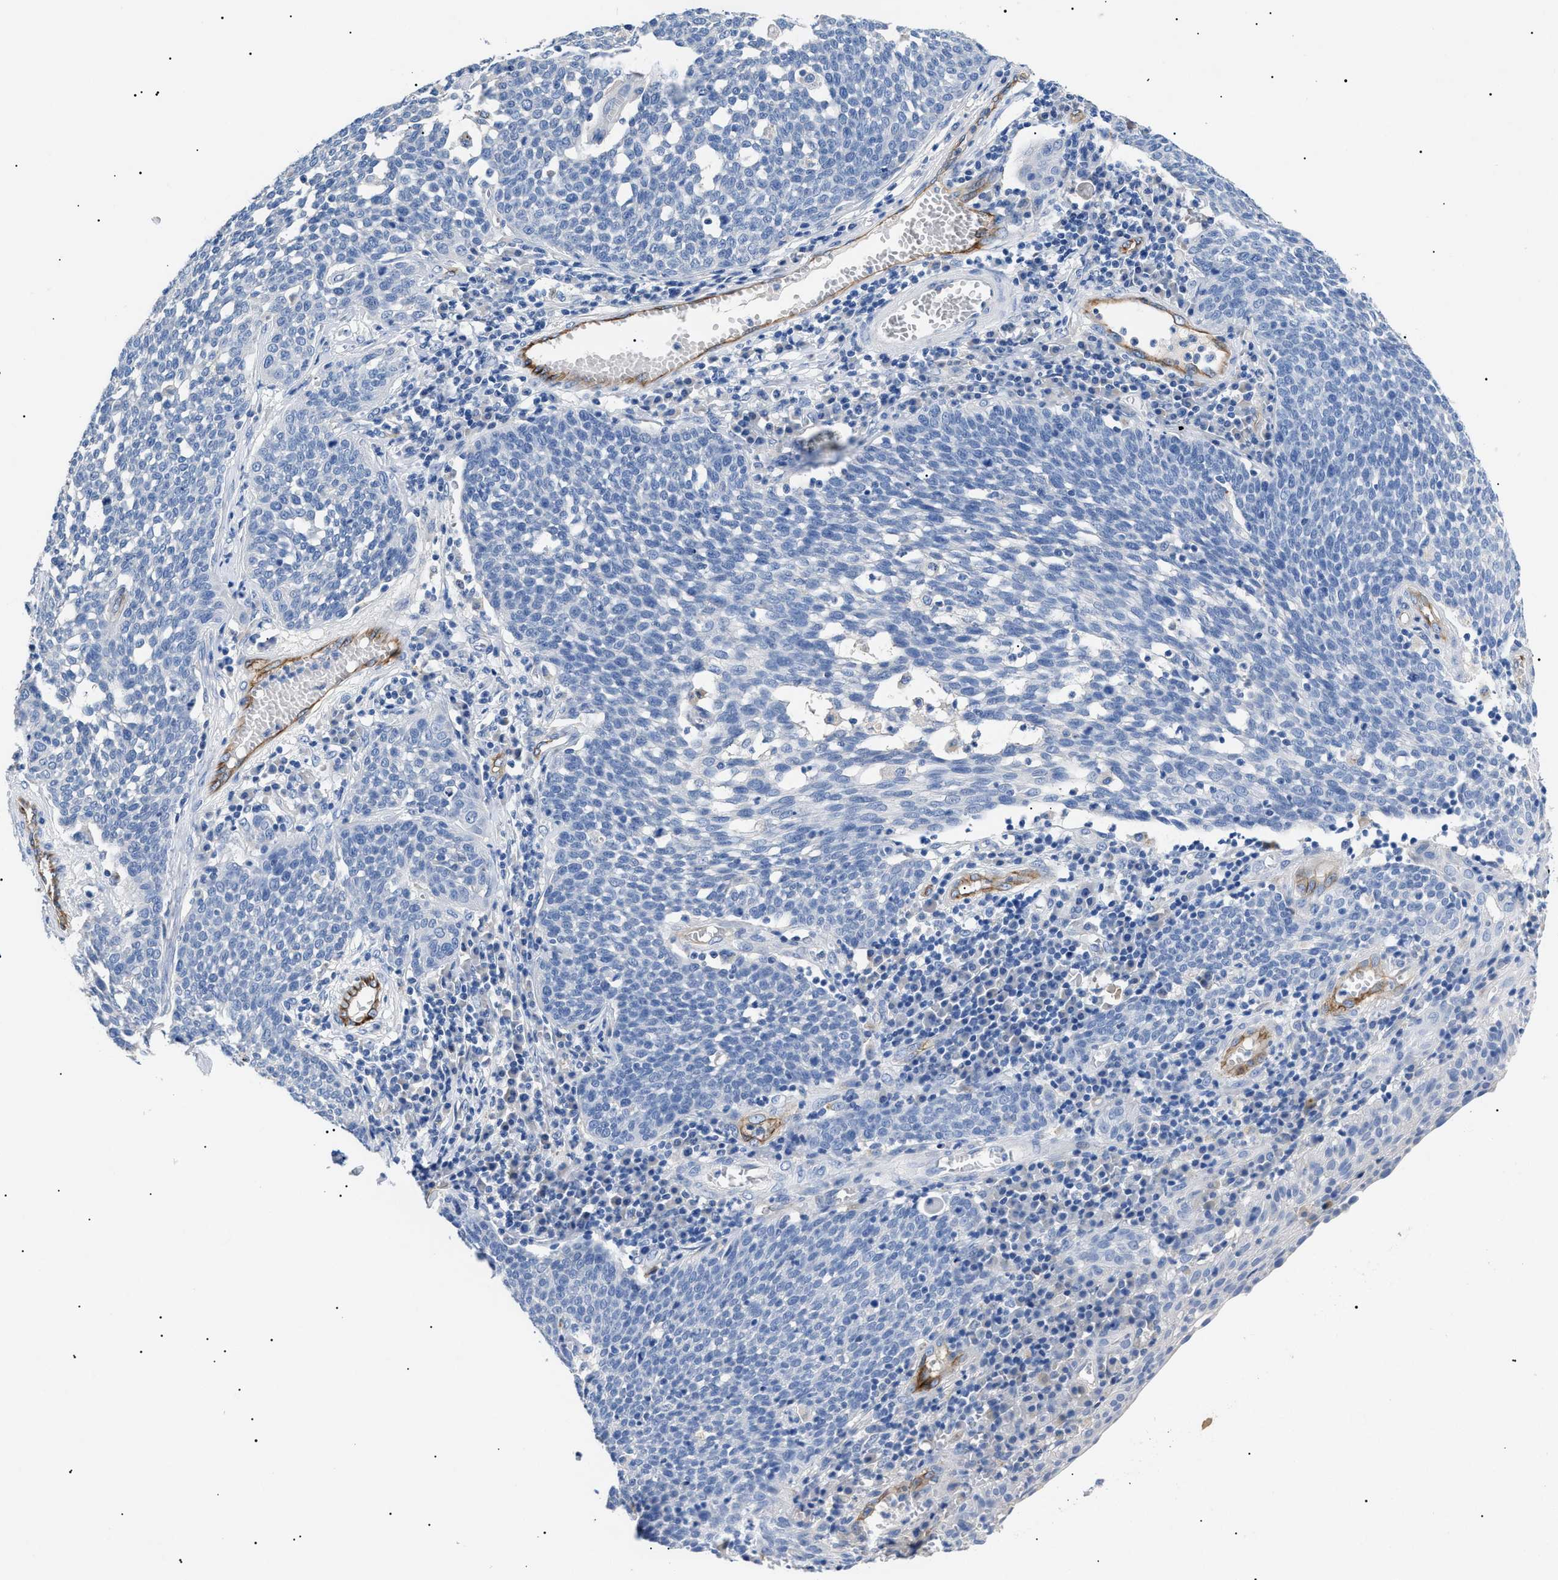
{"staining": {"intensity": "negative", "quantity": "none", "location": "none"}, "tissue": "cervical cancer", "cell_type": "Tumor cells", "image_type": "cancer", "snomed": [{"axis": "morphology", "description": "Squamous cell carcinoma, NOS"}, {"axis": "topography", "description": "Cervix"}], "caption": "This is an IHC photomicrograph of human squamous cell carcinoma (cervical). There is no positivity in tumor cells.", "gene": "ACKR1", "patient": {"sex": "female", "age": 34}}